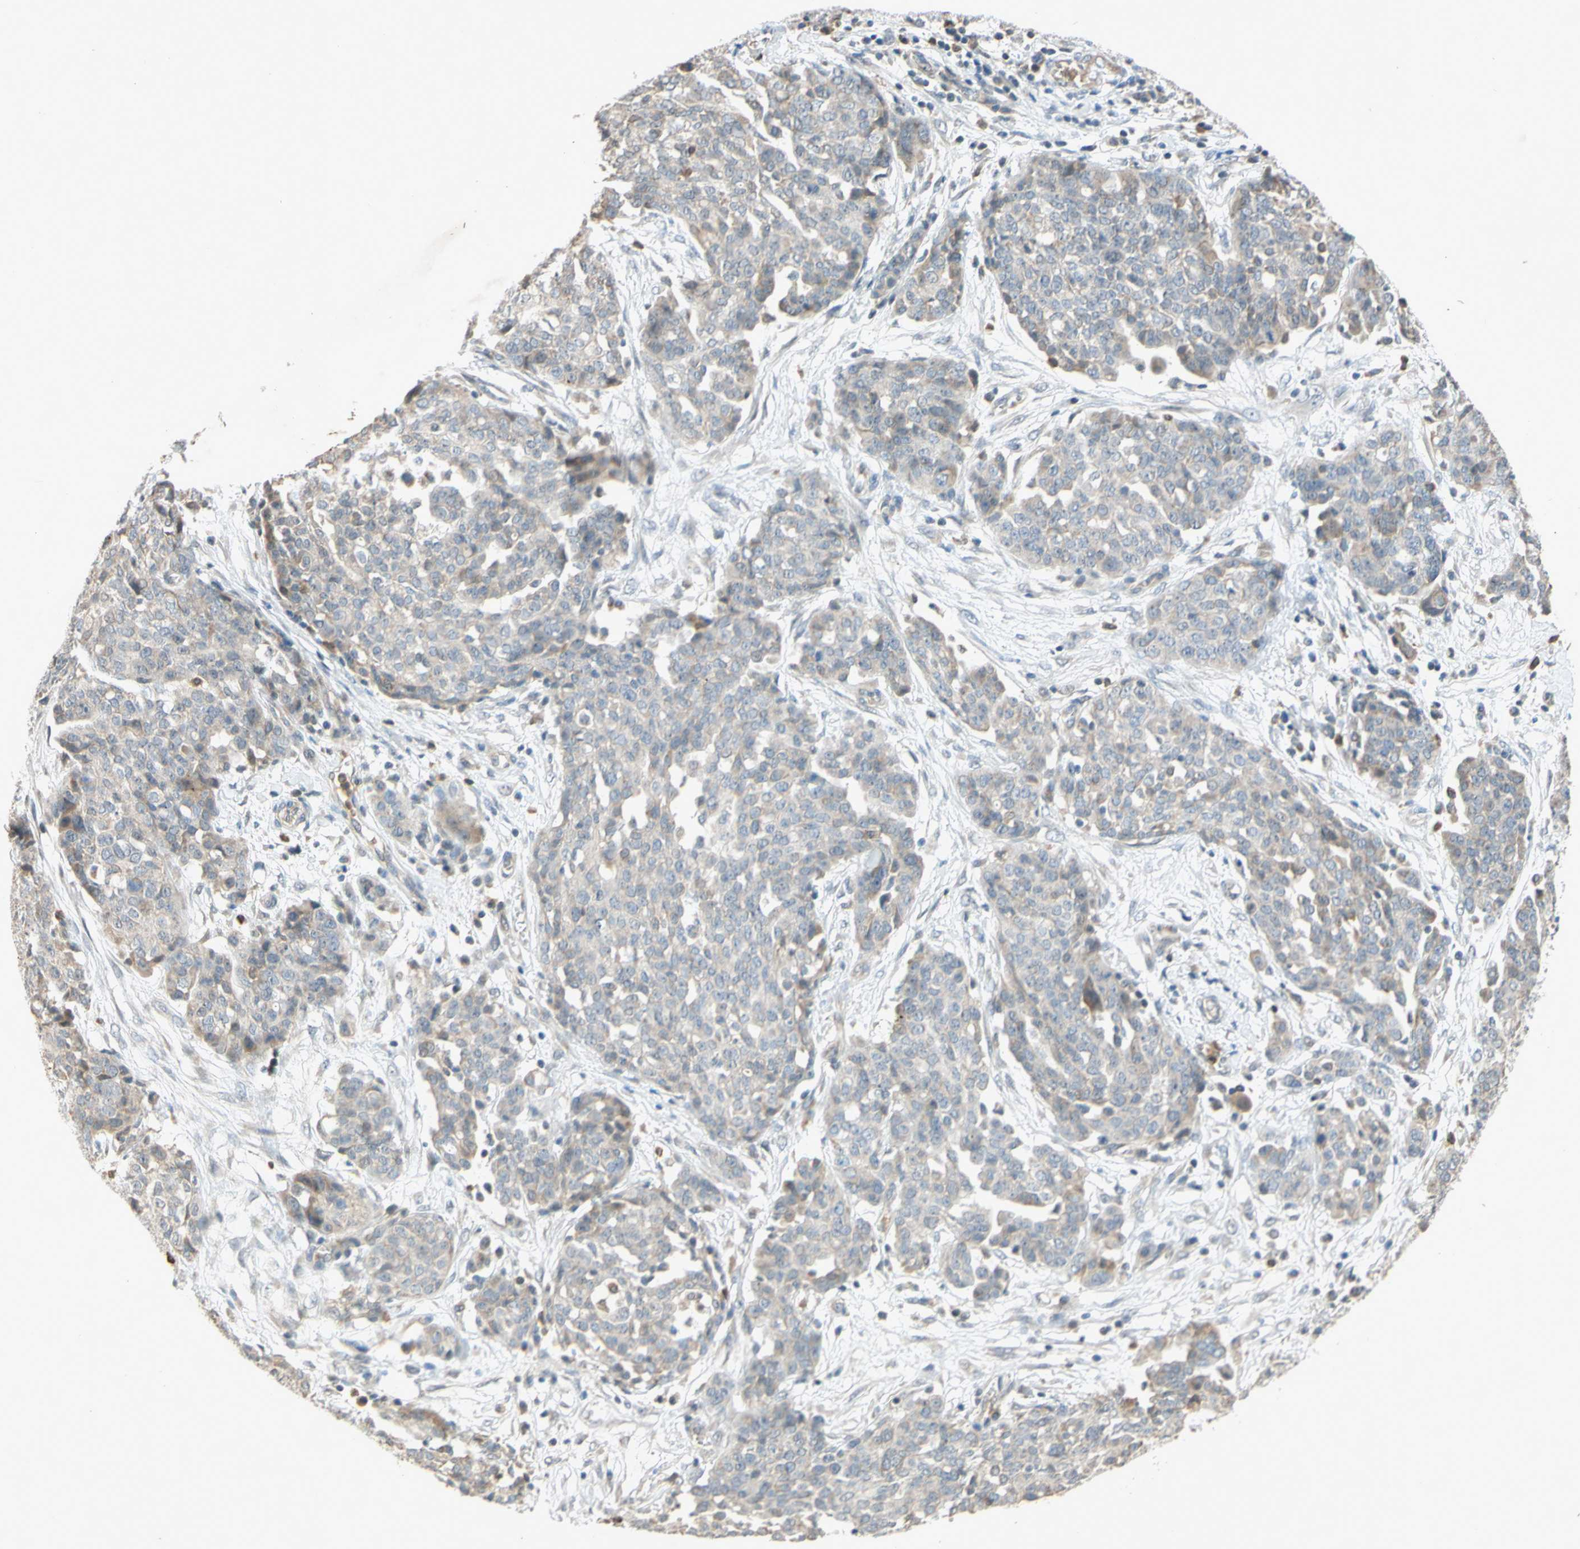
{"staining": {"intensity": "weak", "quantity": ">75%", "location": "cytoplasmic/membranous"}, "tissue": "ovarian cancer", "cell_type": "Tumor cells", "image_type": "cancer", "snomed": [{"axis": "morphology", "description": "Cystadenocarcinoma, serous, NOS"}, {"axis": "topography", "description": "Soft tissue"}, {"axis": "topography", "description": "Ovary"}], "caption": "Ovarian cancer stained for a protein (brown) shows weak cytoplasmic/membranous positive expression in about >75% of tumor cells.", "gene": "GATA1", "patient": {"sex": "female", "age": 57}}